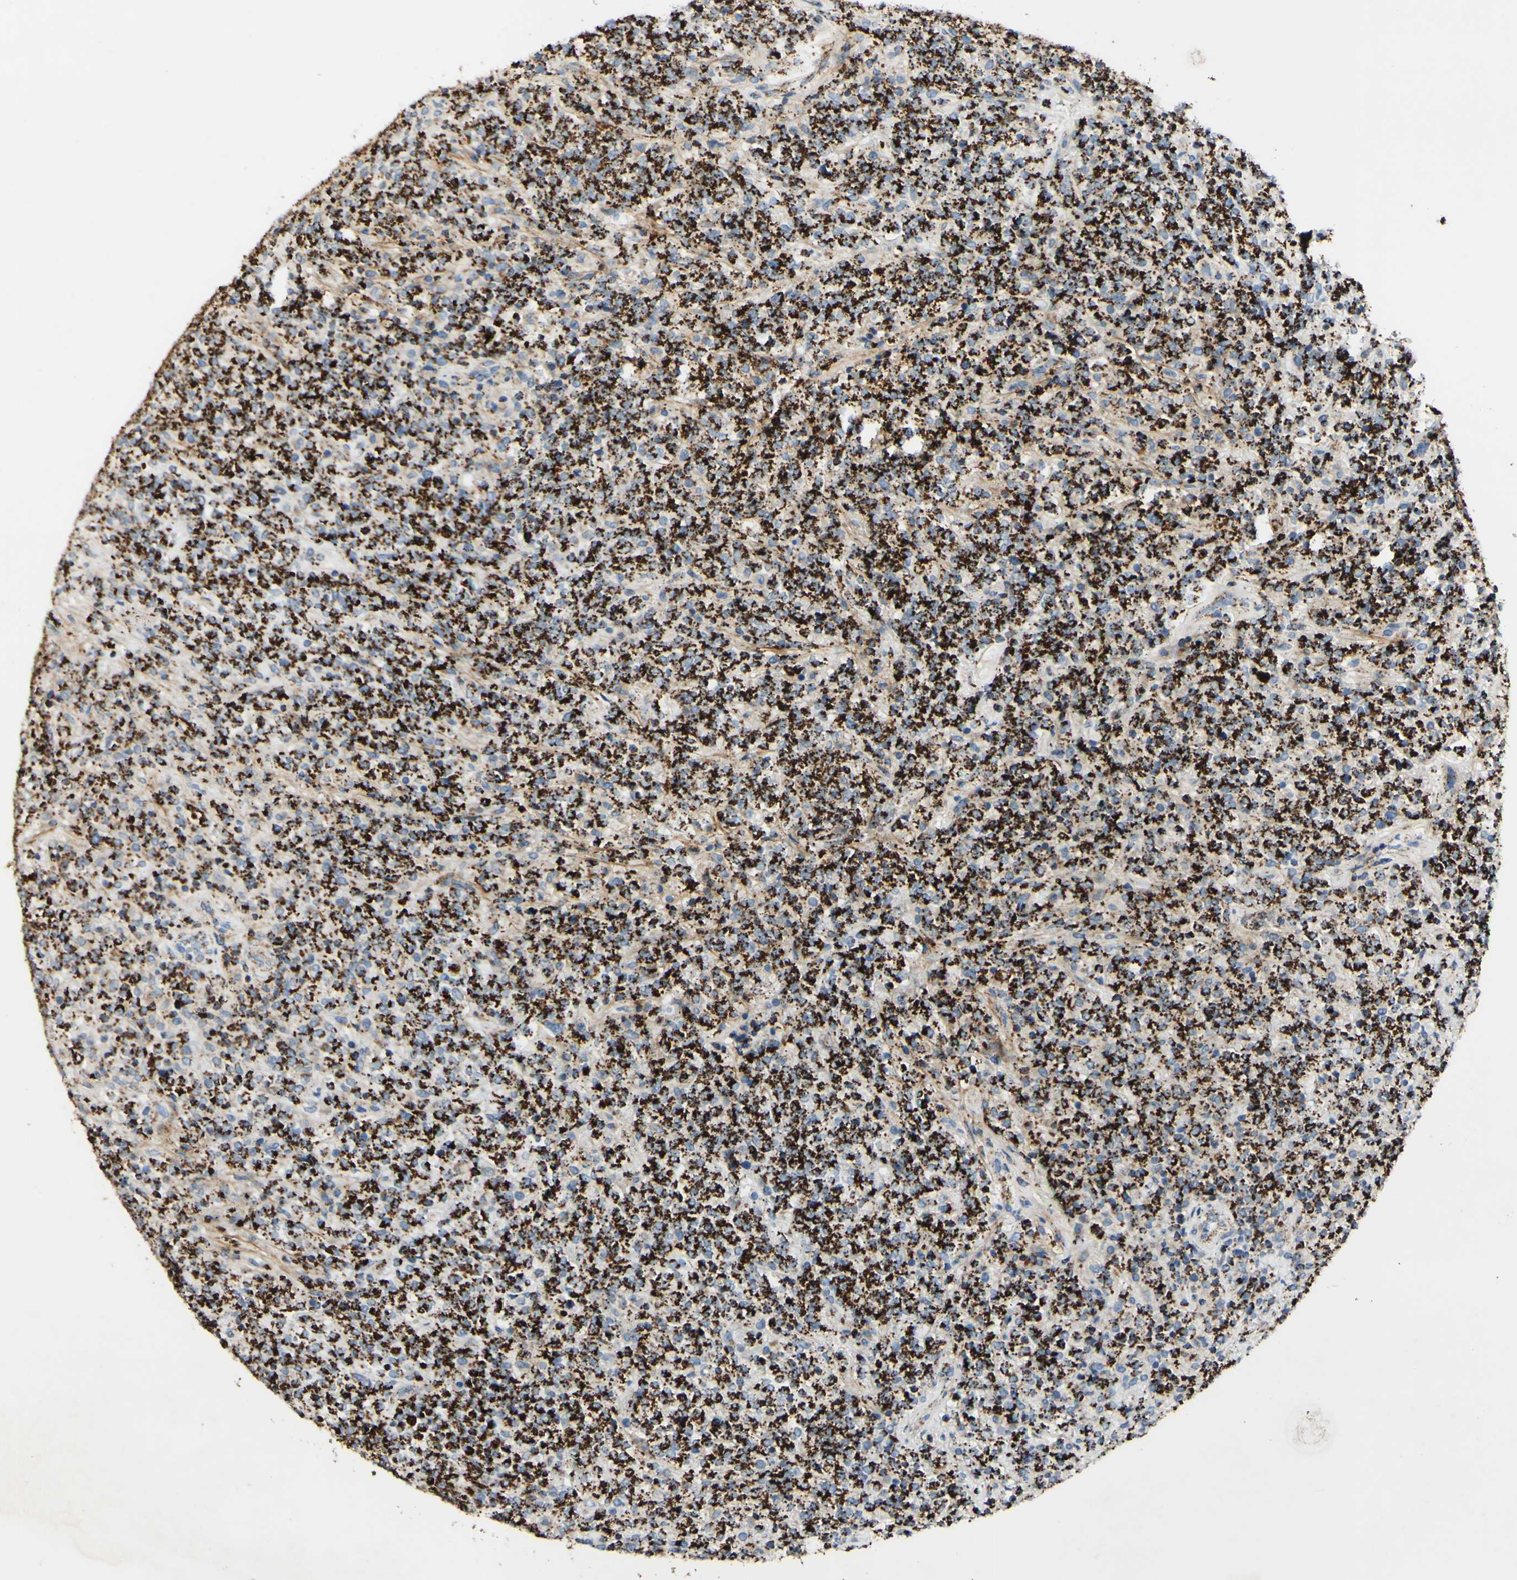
{"staining": {"intensity": "strong", "quantity": ">75%", "location": "cytoplasmic/membranous"}, "tissue": "lymphoma", "cell_type": "Tumor cells", "image_type": "cancer", "snomed": [{"axis": "morphology", "description": "Malignant lymphoma, non-Hodgkin's type, High grade"}, {"axis": "topography", "description": "Soft tissue"}], "caption": "Approximately >75% of tumor cells in lymphoma display strong cytoplasmic/membranous protein staining as visualized by brown immunohistochemical staining.", "gene": "OXCT1", "patient": {"sex": "male", "age": 18}}